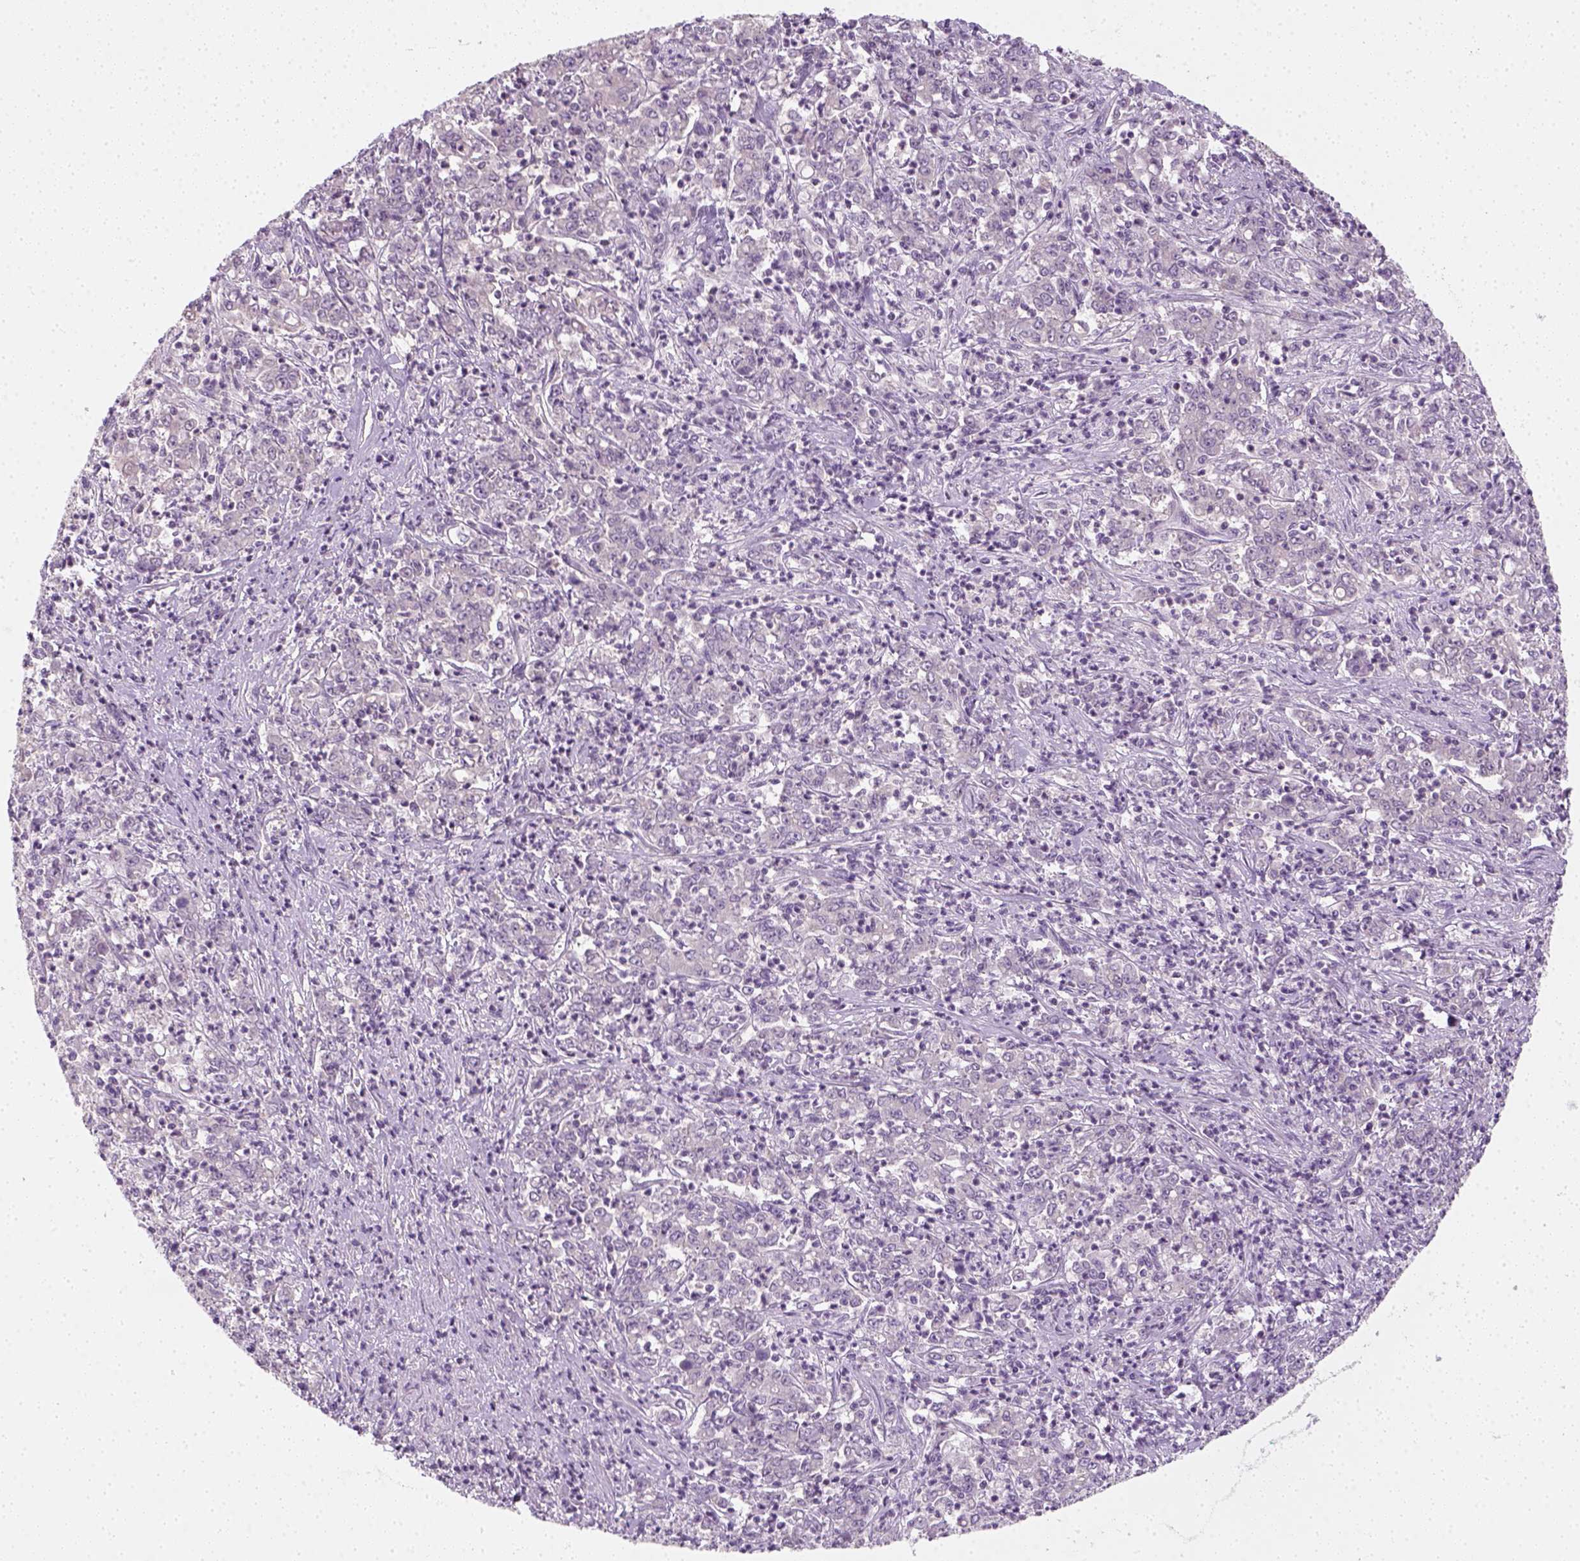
{"staining": {"intensity": "negative", "quantity": "none", "location": "none"}, "tissue": "stomach cancer", "cell_type": "Tumor cells", "image_type": "cancer", "snomed": [{"axis": "morphology", "description": "Adenocarcinoma, NOS"}, {"axis": "topography", "description": "Stomach, lower"}], "caption": "An image of human adenocarcinoma (stomach) is negative for staining in tumor cells.", "gene": "EPHB1", "patient": {"sex": "female", "age": 71}}